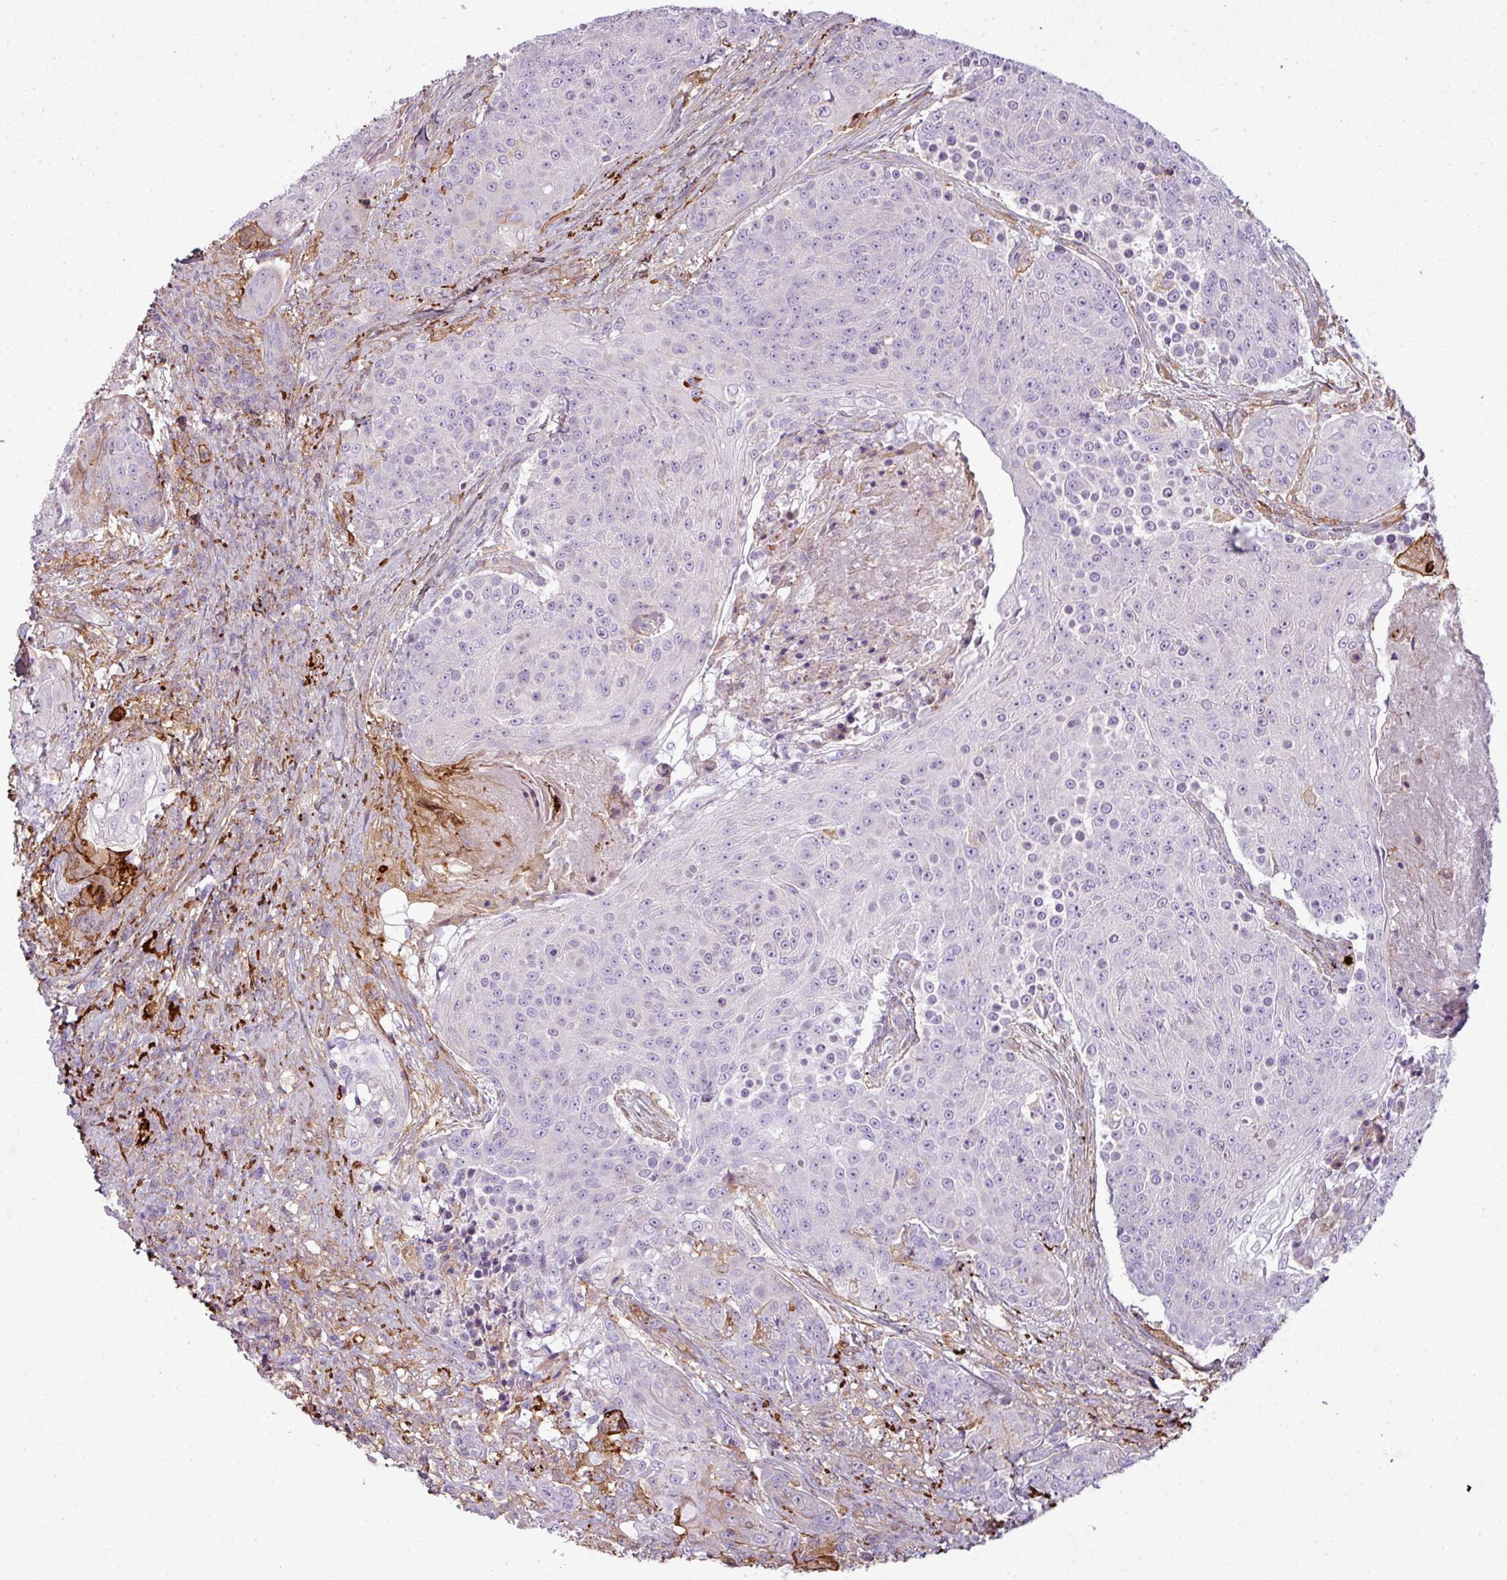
{"staining": {"intensity": "negative", "quantity": "none", "location": "none"}, "tissue": "urothelial cancer", "cell_type": "Tumor cells", "image_type": "cancer", "snomed": [{"axis": "morphology", "description": "Urothelial carcinoma, High grade"}, {"axis": "topography", "description": "Urinary bladder"}], "caption": "Human urothelial cancer stained for a protein using immunohistochemistry reveals no expression in tumor cells.", "gene": "COL8A1", "patient": {"sex": "female", "age": 63}}